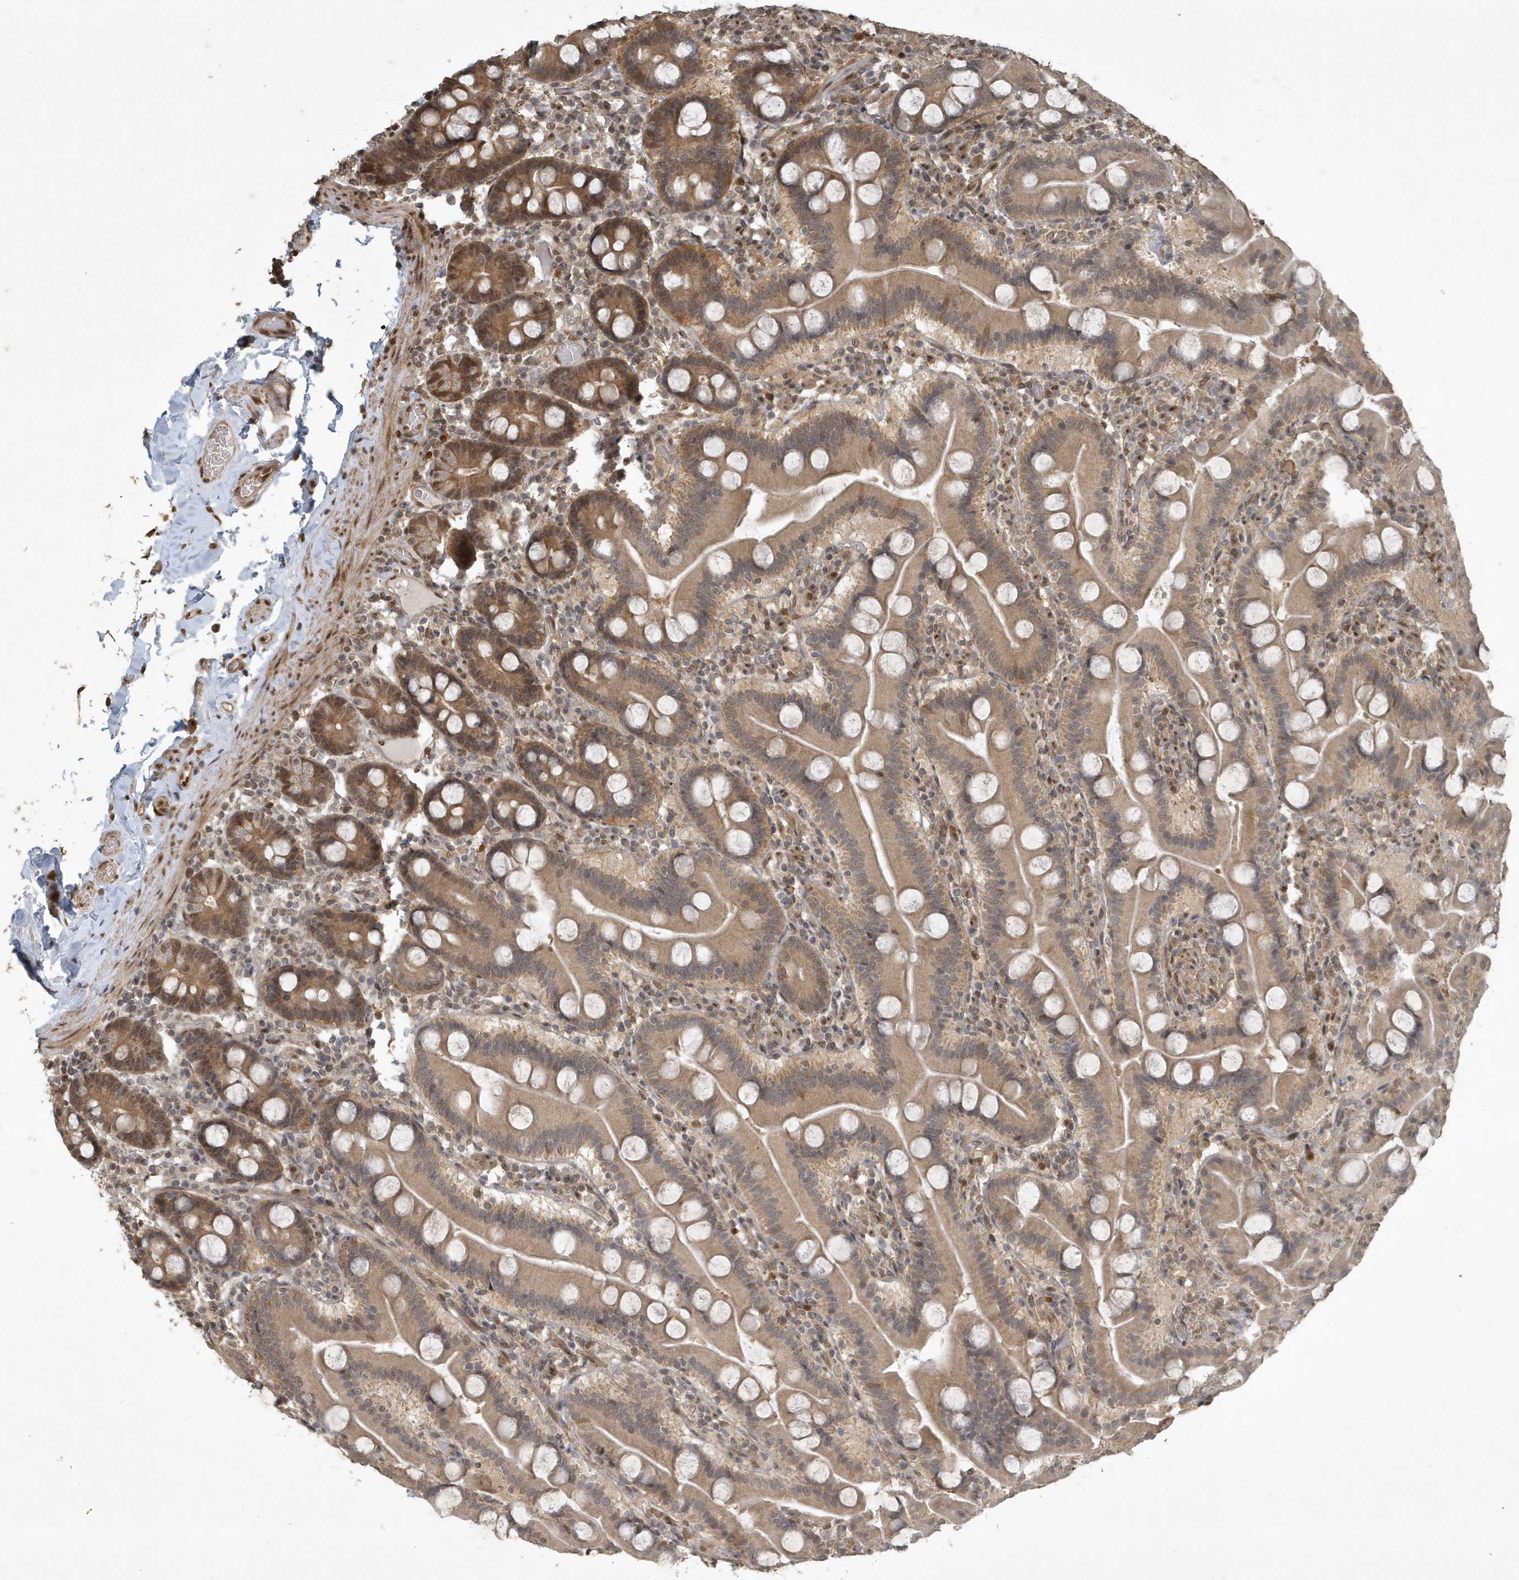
{"staining": {"intensity": "moderate", "quantity": "25%-75%", "location": "cytoplasmic/membranous,nuclear"}, "tissue": "duodenum", "cell_type": "Glandular cells", "image_type": "normal", "snomed": [{"axis": "morphology", "description": "Normal tissue, NOS"}, {"axis": "topography", "description": "Duodenum"}], "caption": "The immunohistochemical stain highlights moderate cytoplasmic/membranous,nuclear positivity in glandular cells of benign duodenum.", "gene": "HSPA1A", "patient": {"sex": "male", "age": 55}}